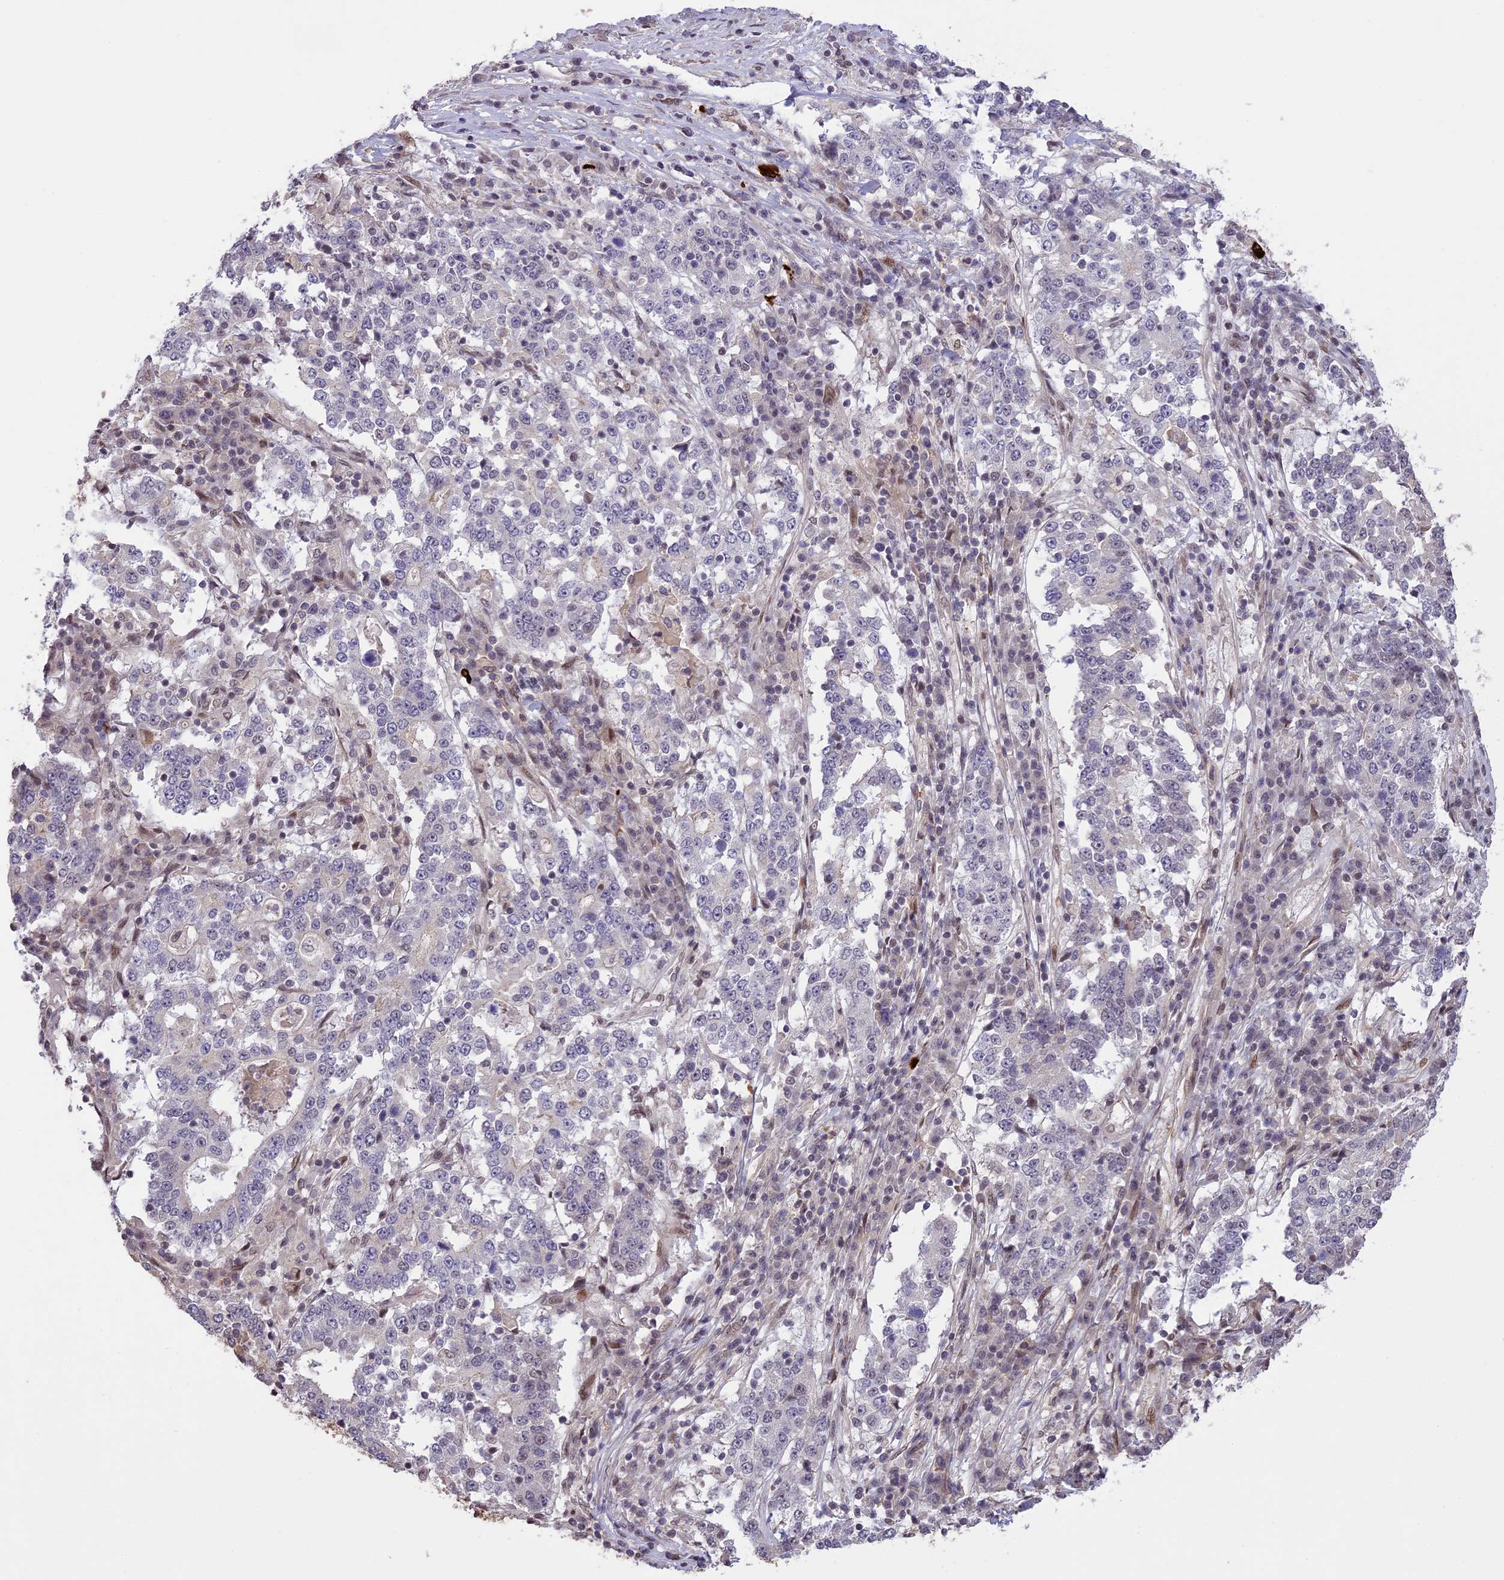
{"staining": {"intensity": "negative", "quantity": "none", "location": "none"}, "tissue": "stomach cancer", "cell_type": "Tumor cells", "image_type": "cancer", "snomed": [{"axis": "morphology", "description": "Adenocarcinoma, NOS"}, {"axis": "topography", "description": "Stomach"}], "caption": "Tumor cells are negative for protein expression in human adenocarcinoma (stomach). (Stains: DAB immunohistochemistry (IHC) with hematoxylin counter stain, Microscopy: brightfield microscopy at high magnification).", "gene": "PRELID2", "patient": {"sex": "male", "age": 59}}